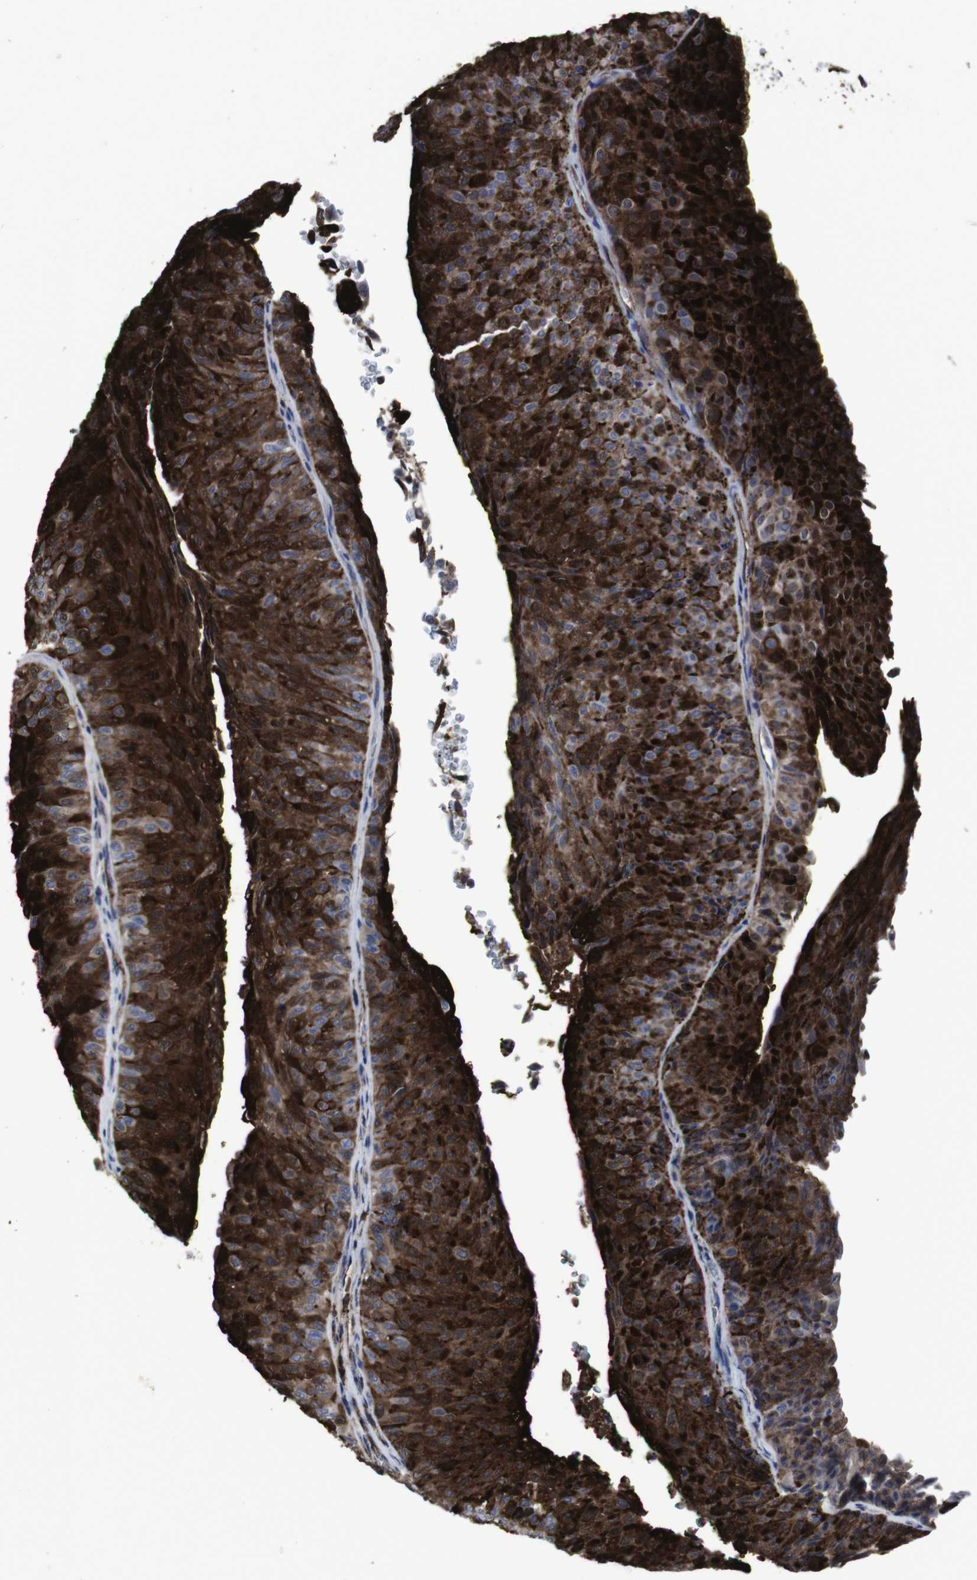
{"staining": {"intensity": "strong", "quantity": ">75%", "location": "cytoplasmic/membranous"}, "tissue": "urothelial cancer", "cell_type": "Tumor cells", "image_type": "cancer", "snomed": [{"axis": "morphology", "description": "Urothelial carcinoma, Low grade"}, {"axis": "topography", "description": "Urinary bladder"}], "caption": "Urothelial cancer stained for a protein (brown) reveals strong cytoplasmic/membranous positive expression in about >75% of tumor cells.", "gene": "SNCG", "patient": {"sex": "male", "age": 78}}